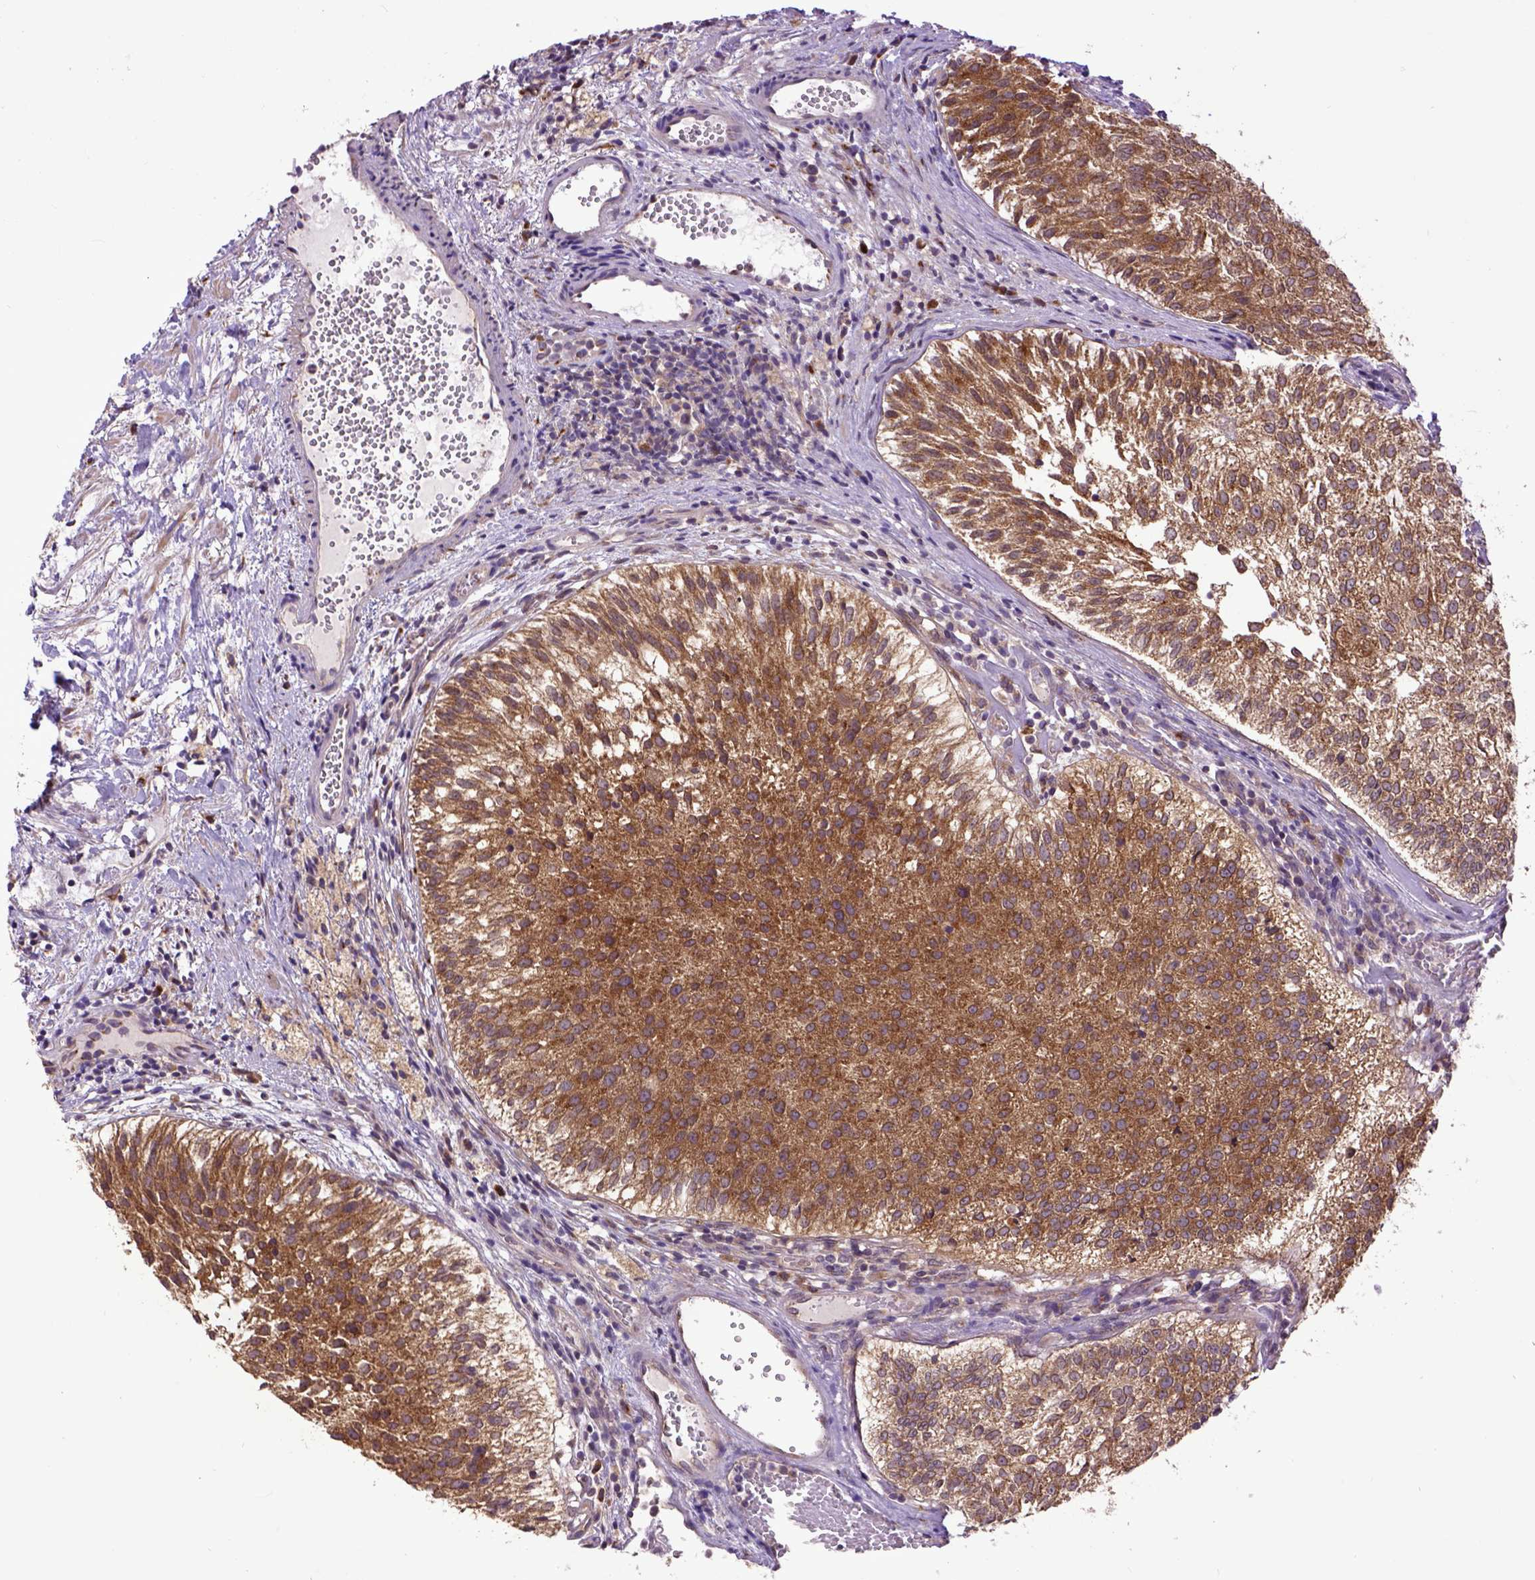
{"staining": {"intensity": "strong", "quantity": ">75%", "location": "cytoplasmic/membranous"}, "tissue": "urothelial cancer", "cell_type": "Tumor cells", "image_type": "cancer", "snomed": [{"axis": "morphology", "description": "Urothelial carcinoma, Low grade"}, {"axis": "topography", "description": "Urinary bladder"}], "caption": "A brown stain labels strong cytoplasmic/membranous positivity of a protein in urothelial cancer tumor cells. (DAB (3,3'-diaminobenzidine) IHC, brown staining for protein, blue staining for nuclei).", "gene": "ARL1", "patient": {"sex": "female", "age": 87}}